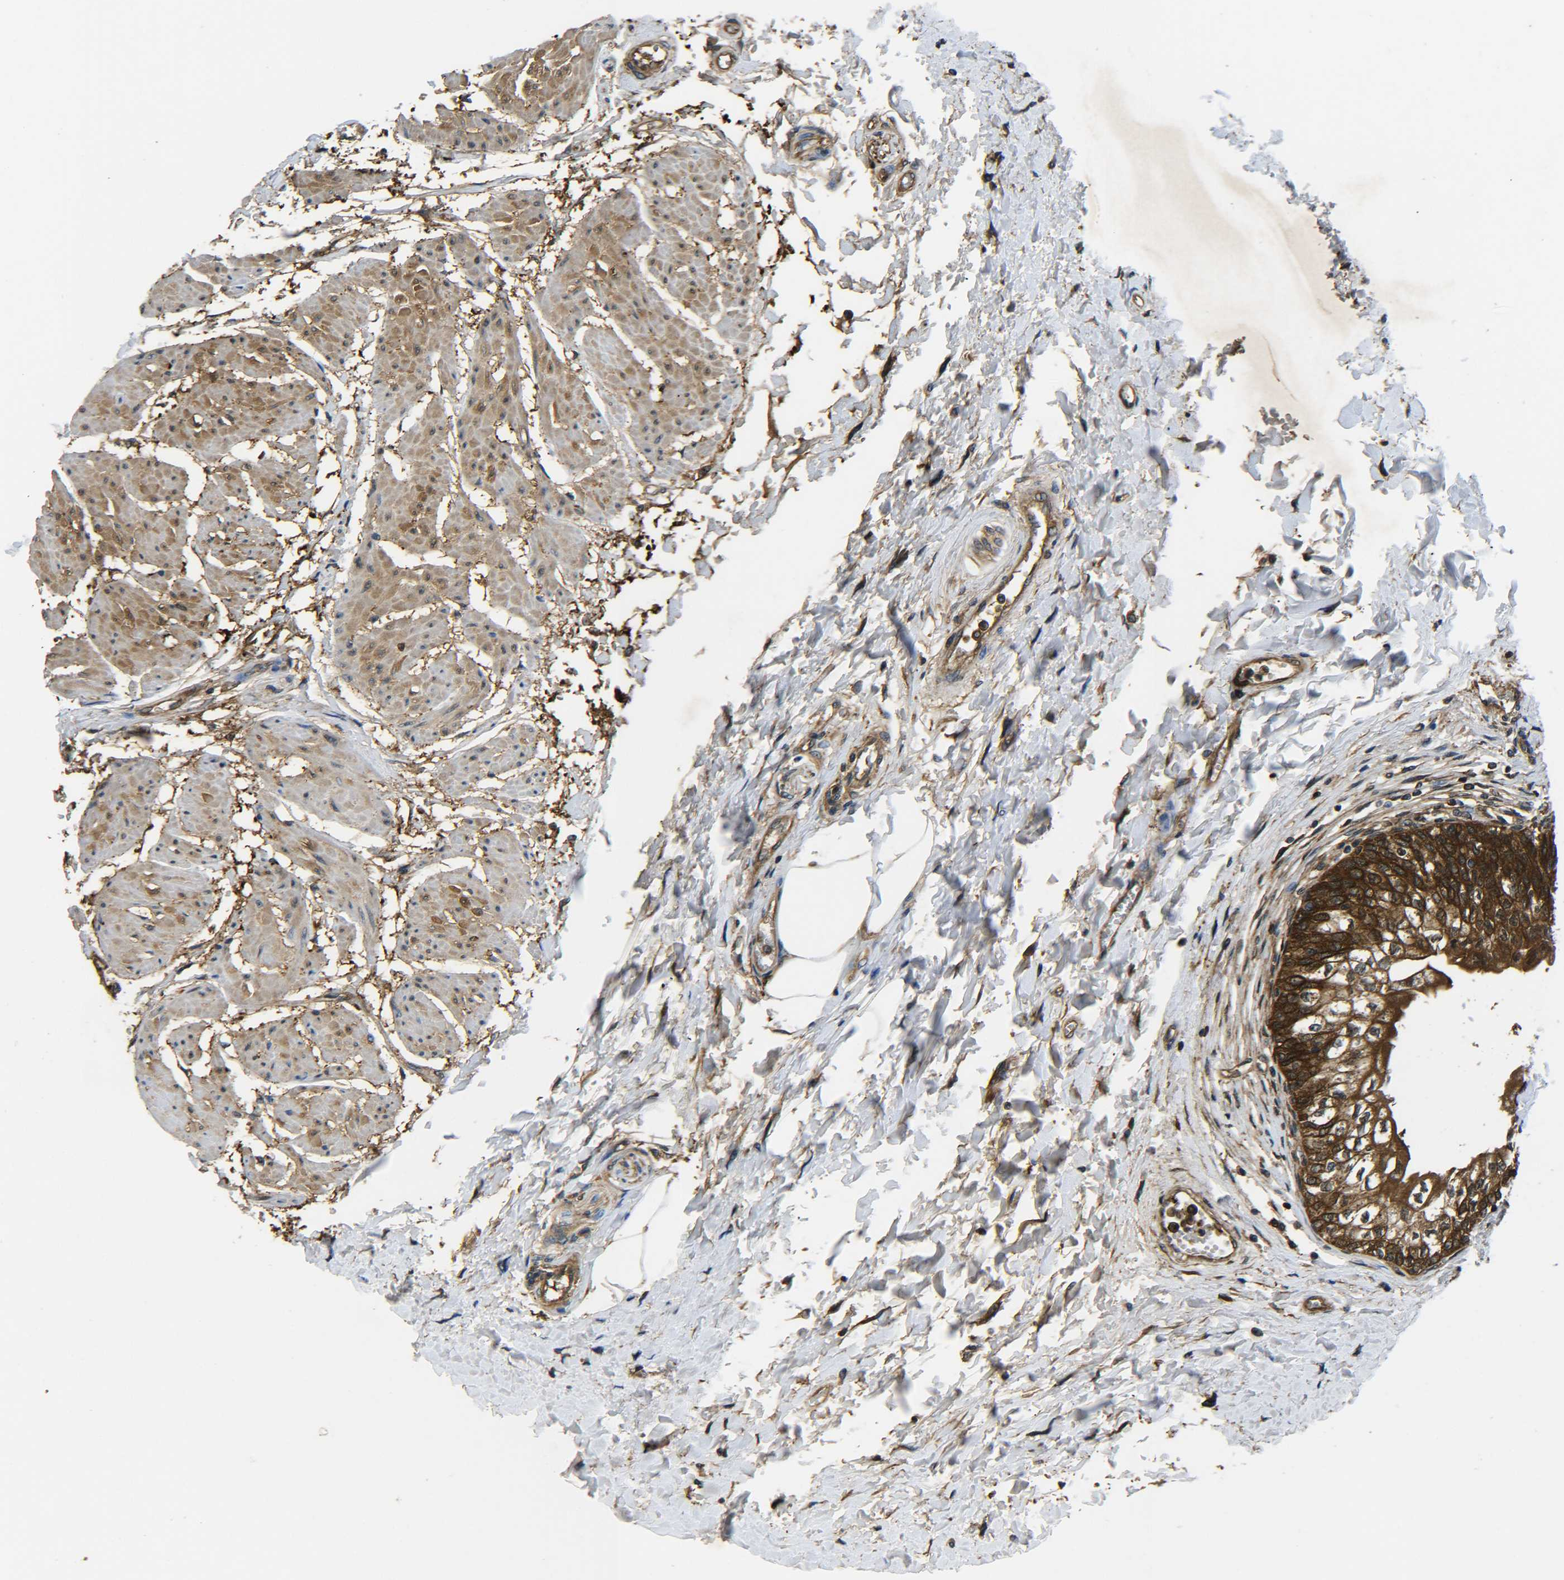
{"staining": {"intensity": "strong", "quantity": ">75%", "location": "cytoplasmic/membranous"}, "tissue": "urinary bladder", "cell_type": "Urothelial cells", "image_type": "normal", "snomed": [{"axis": "morphology", "description": "Normal tissue, NOS"}, {"axis": "topography", "description": "Urinary bladder"}], "caption": "Immunohistochemistry (IHC) (DAB (3,3'-diaminobenzidine)) staining of normal urinary bladder shows strong cytoplasmic/membranous protein expression in about >75% of urothelial cells. Immunohistochemistry stains the protein in brown and the nuclei are stained blue.", "gene": "PREB", "patient": {"sex": "male", "age": 55}}